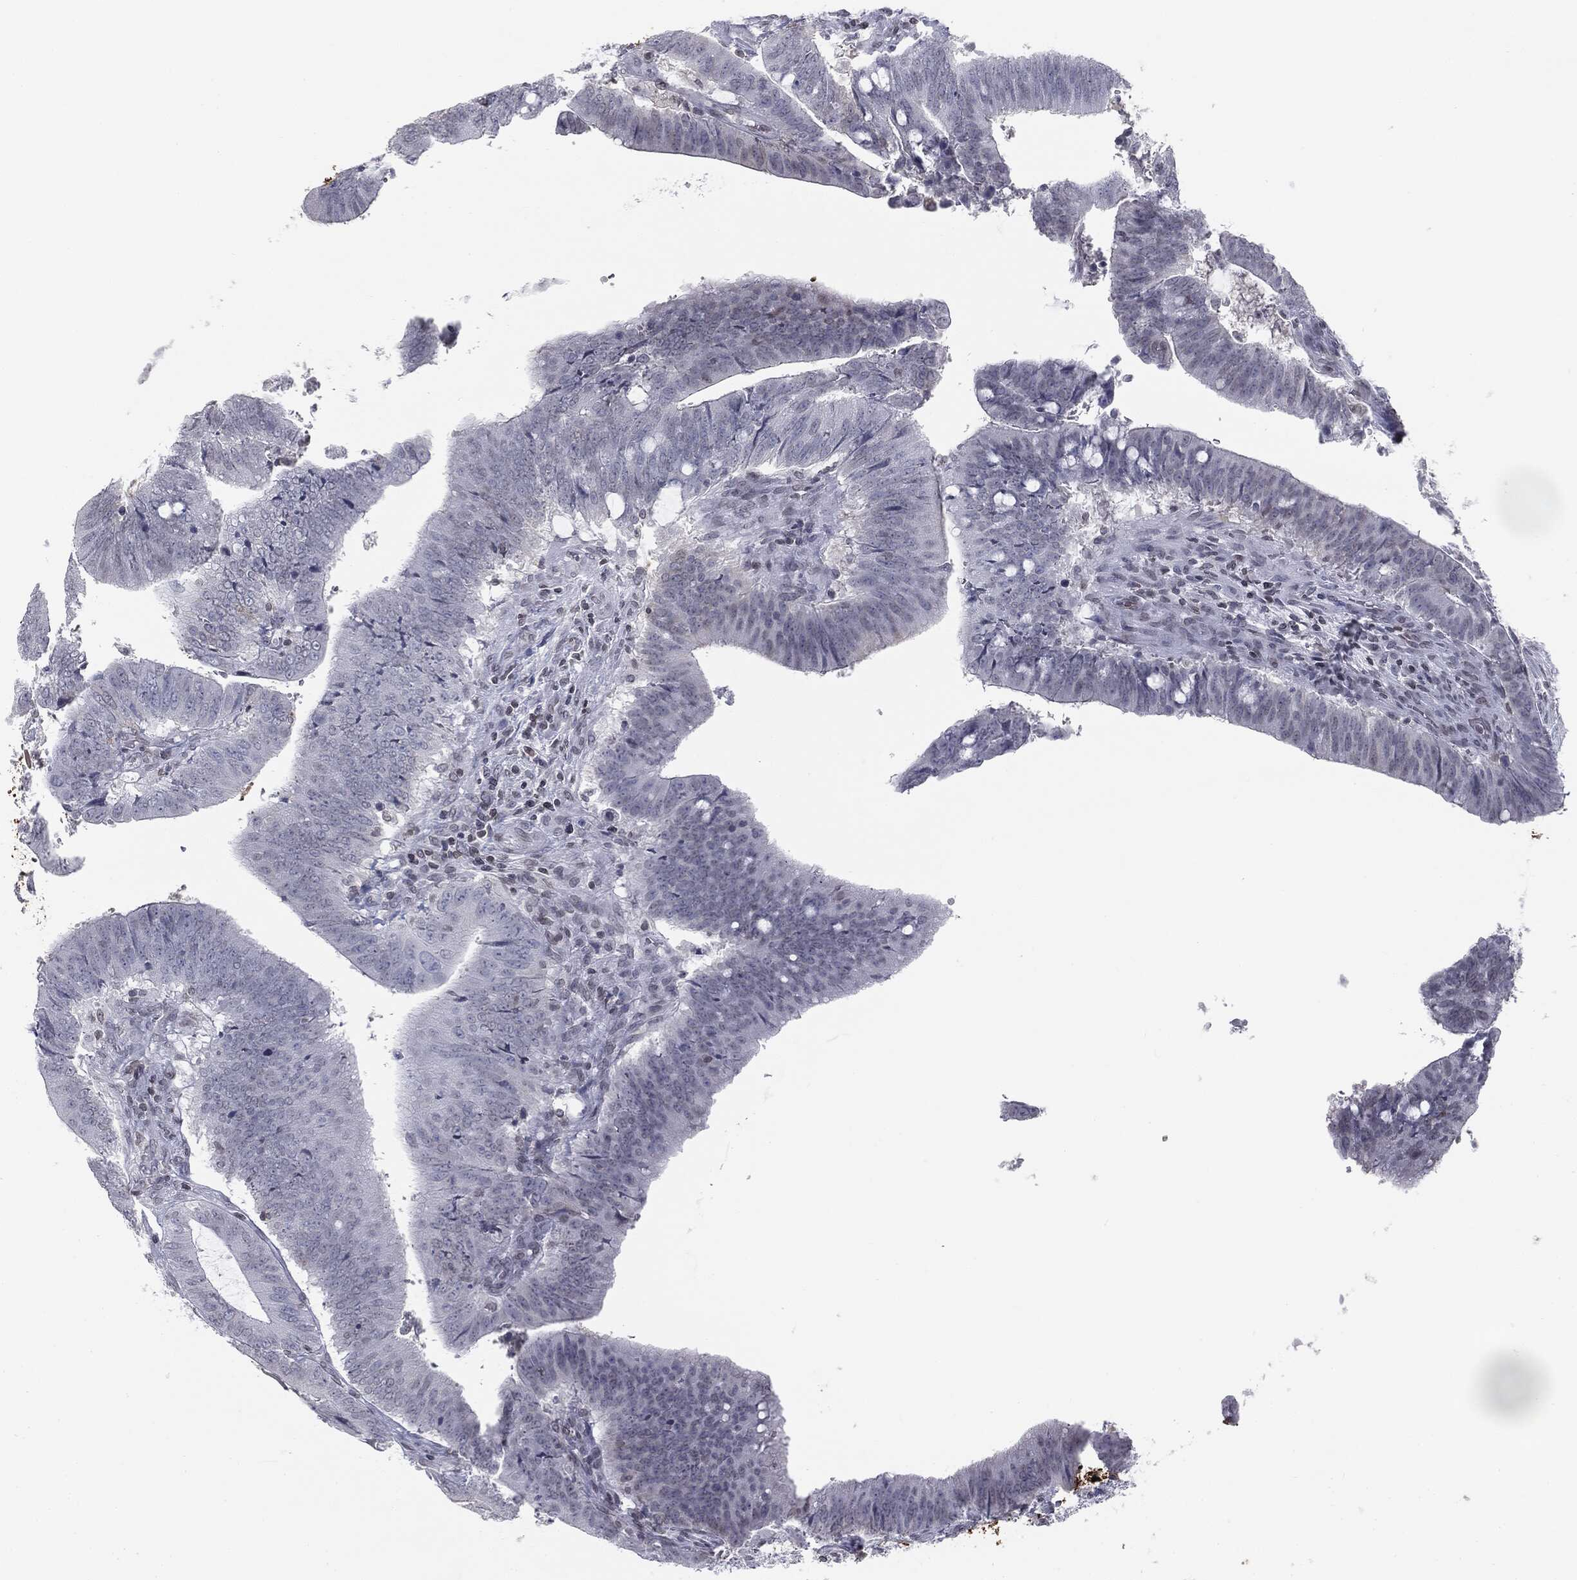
{"staining": {"intensity": "negative", "quantity": "none", "location": "none"}, "tissue": "colorectal cancer", "cell_type": "Tumor cells", "image_type": "cancer", "snomed": [{"axis": "morphology", "description": "Adenocarcinoma, NOS"}, {"axis": "topography", "description": "Colon"}], "caption": "DAB immunohistochemical staining of human colorectal cancer (adenocarcinoma) displays no significant expression in tumor cells.", "gene": "ALDOB", "patient": {"sex": "female", "age": 43}}